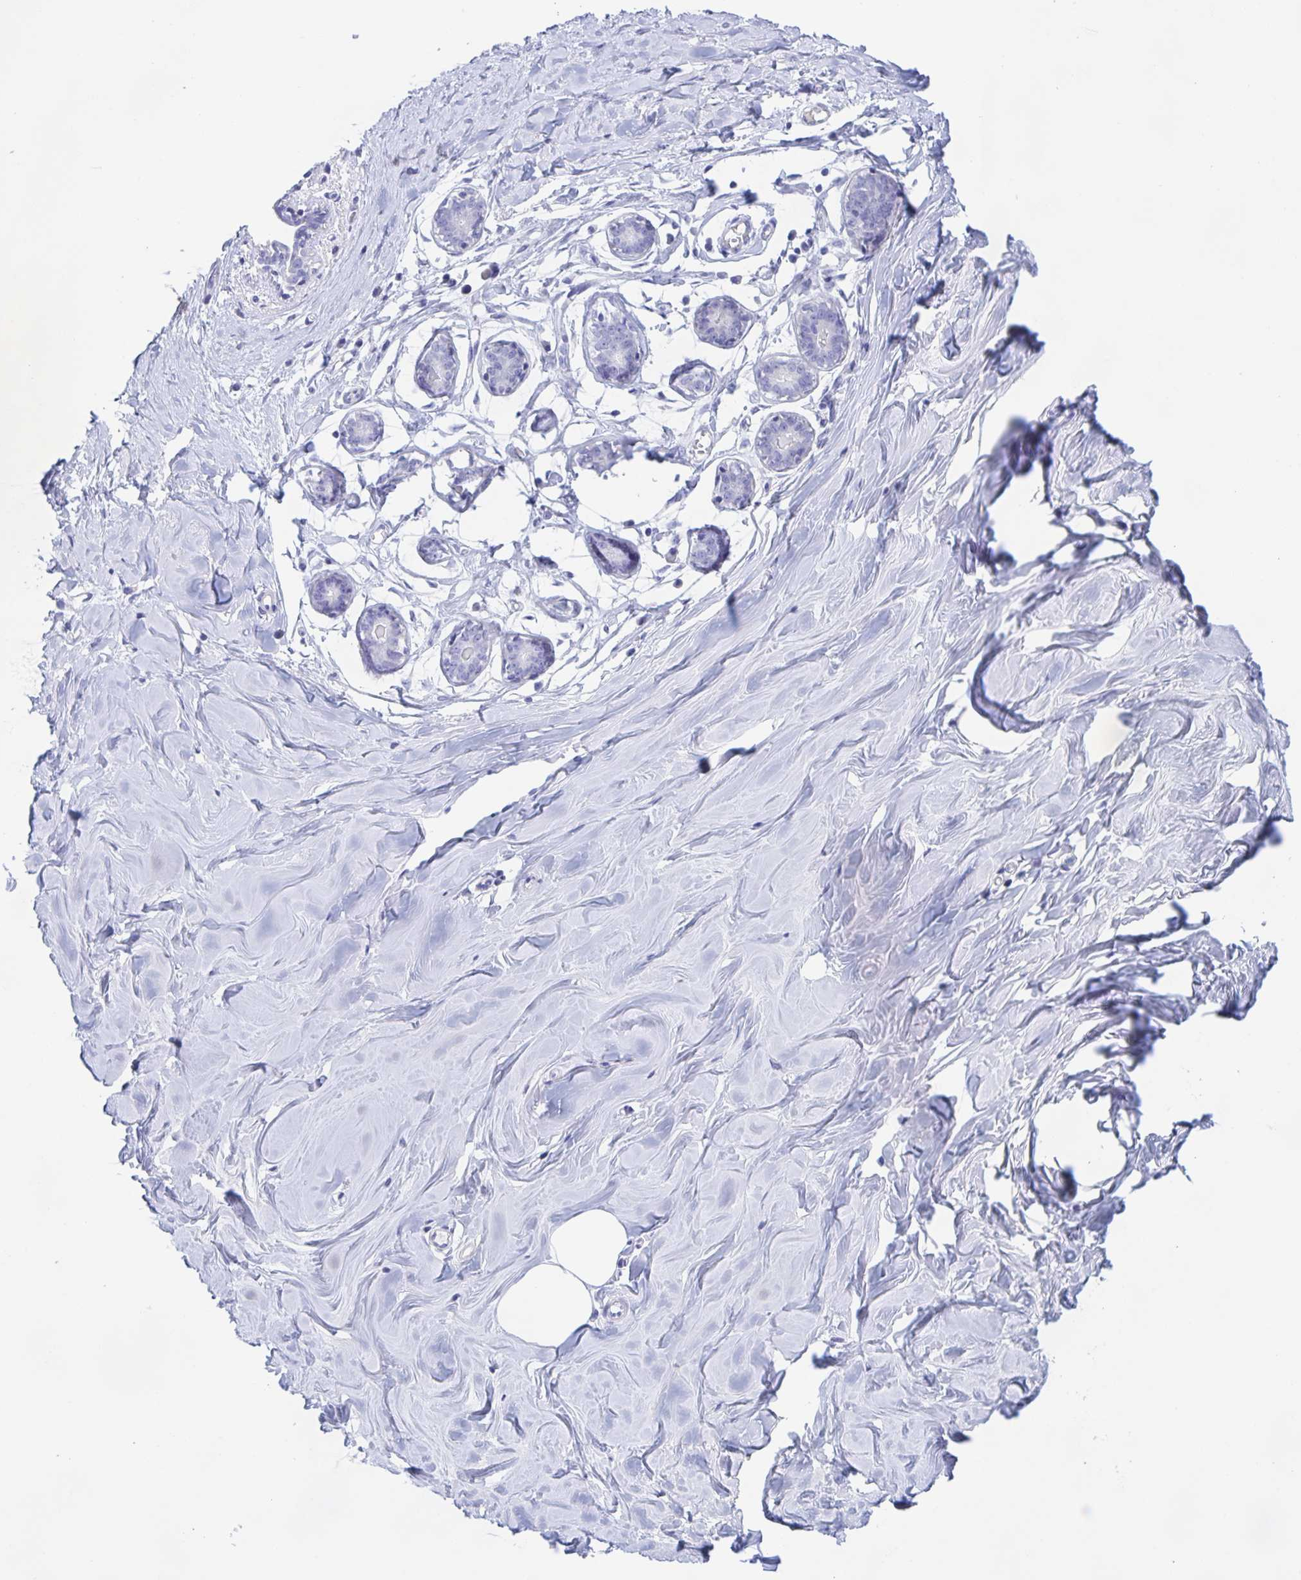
{"staining": {"intensity": "negative", "quantity": "none", "location": "none"}, "tissue": "breast", "cell_type": "Adipocytes", "image_type": "normal", "snomed": [{"axis": "morphology", "description": "Normal tissue, NOS"}, {"axis": "topography", "description": "Breast"}], "caption": "This is an immunohistochemistry photomicrograph of benign breast. There is no expression in adipocytes.", "gene": "CATSPER4", "patient": {"sex": "female", "age": 27}}